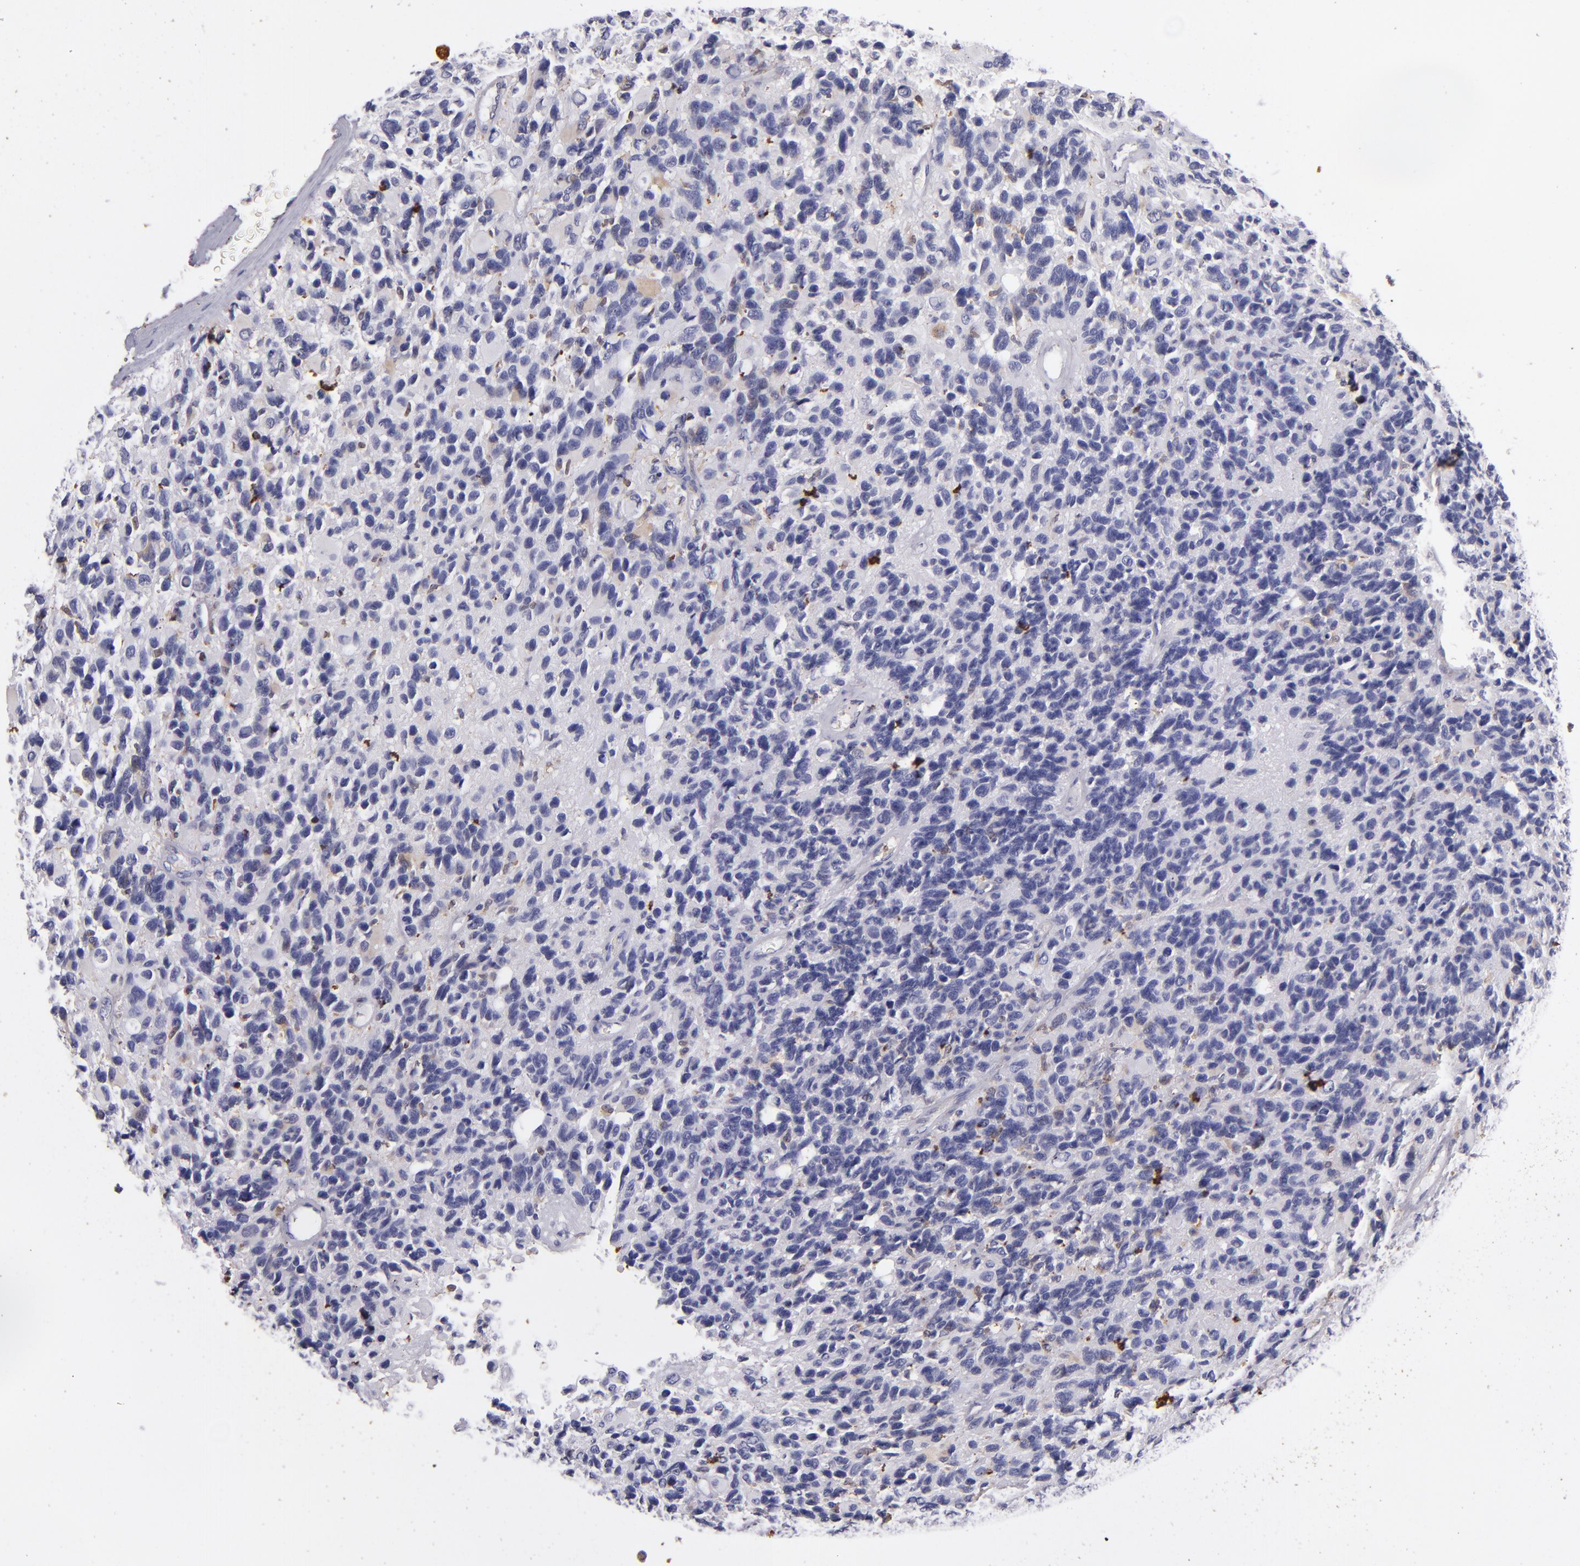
{"staining": {"intensity": "negative", "quantity": "none", "location": "none"}, "tissue": "glioma", "cell_type": "Tumor cells", "image_type": "cancer", "snomed": [{"axis": "morphology", "description": "Glioma, malignant, High grade"}, {"axis": "topography", "description": "Brain"}], "caption": "This is a image of immunohistochemistry staining of glioma, which shows no positivity in tumor cells. (Stains: DAB (3,3'-diaminobenzidine) immunohistochemistry (IHC) with hematoxylin counter stain, Microscopy: brightfield microscopy at high magnification).", "gene": "CD74", "patient": {"sex": "male", "age": 77}}